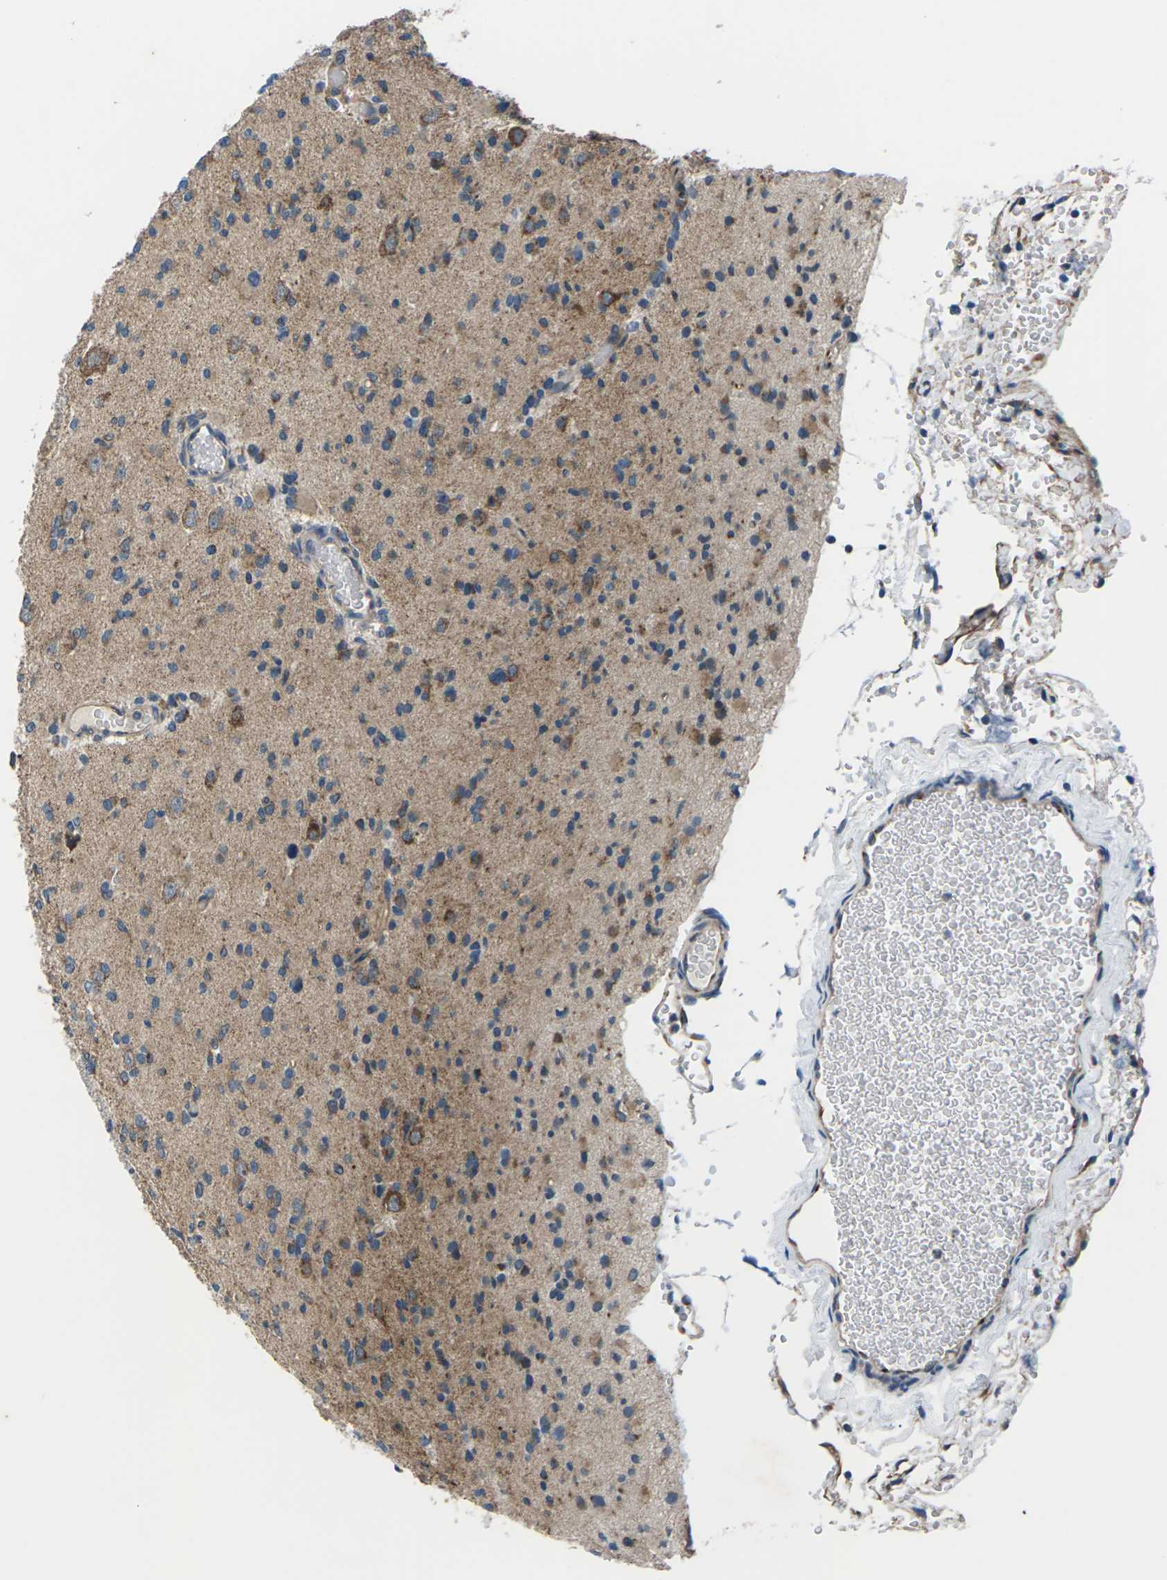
{"staining": {"intensity": "moderate", "quantity": ">75%", "location": "cytoplasmic/membranous"}, "tissue": "glioma", "cell_type": "Tumor cells", "image_type": "cancer", "snomed": [{"axis": "morphology", "description": "Glioma, malignant, Low grade"}, {"axis": "topography", "description": "Brain"}], "caption": "A photomicrograph of human glioma stained for a protein displays moderate cytoplasmic/membranous brown staining in tumor cells.", "gene": "GABRP", "patient": {"sex": "female", "age": 22}}